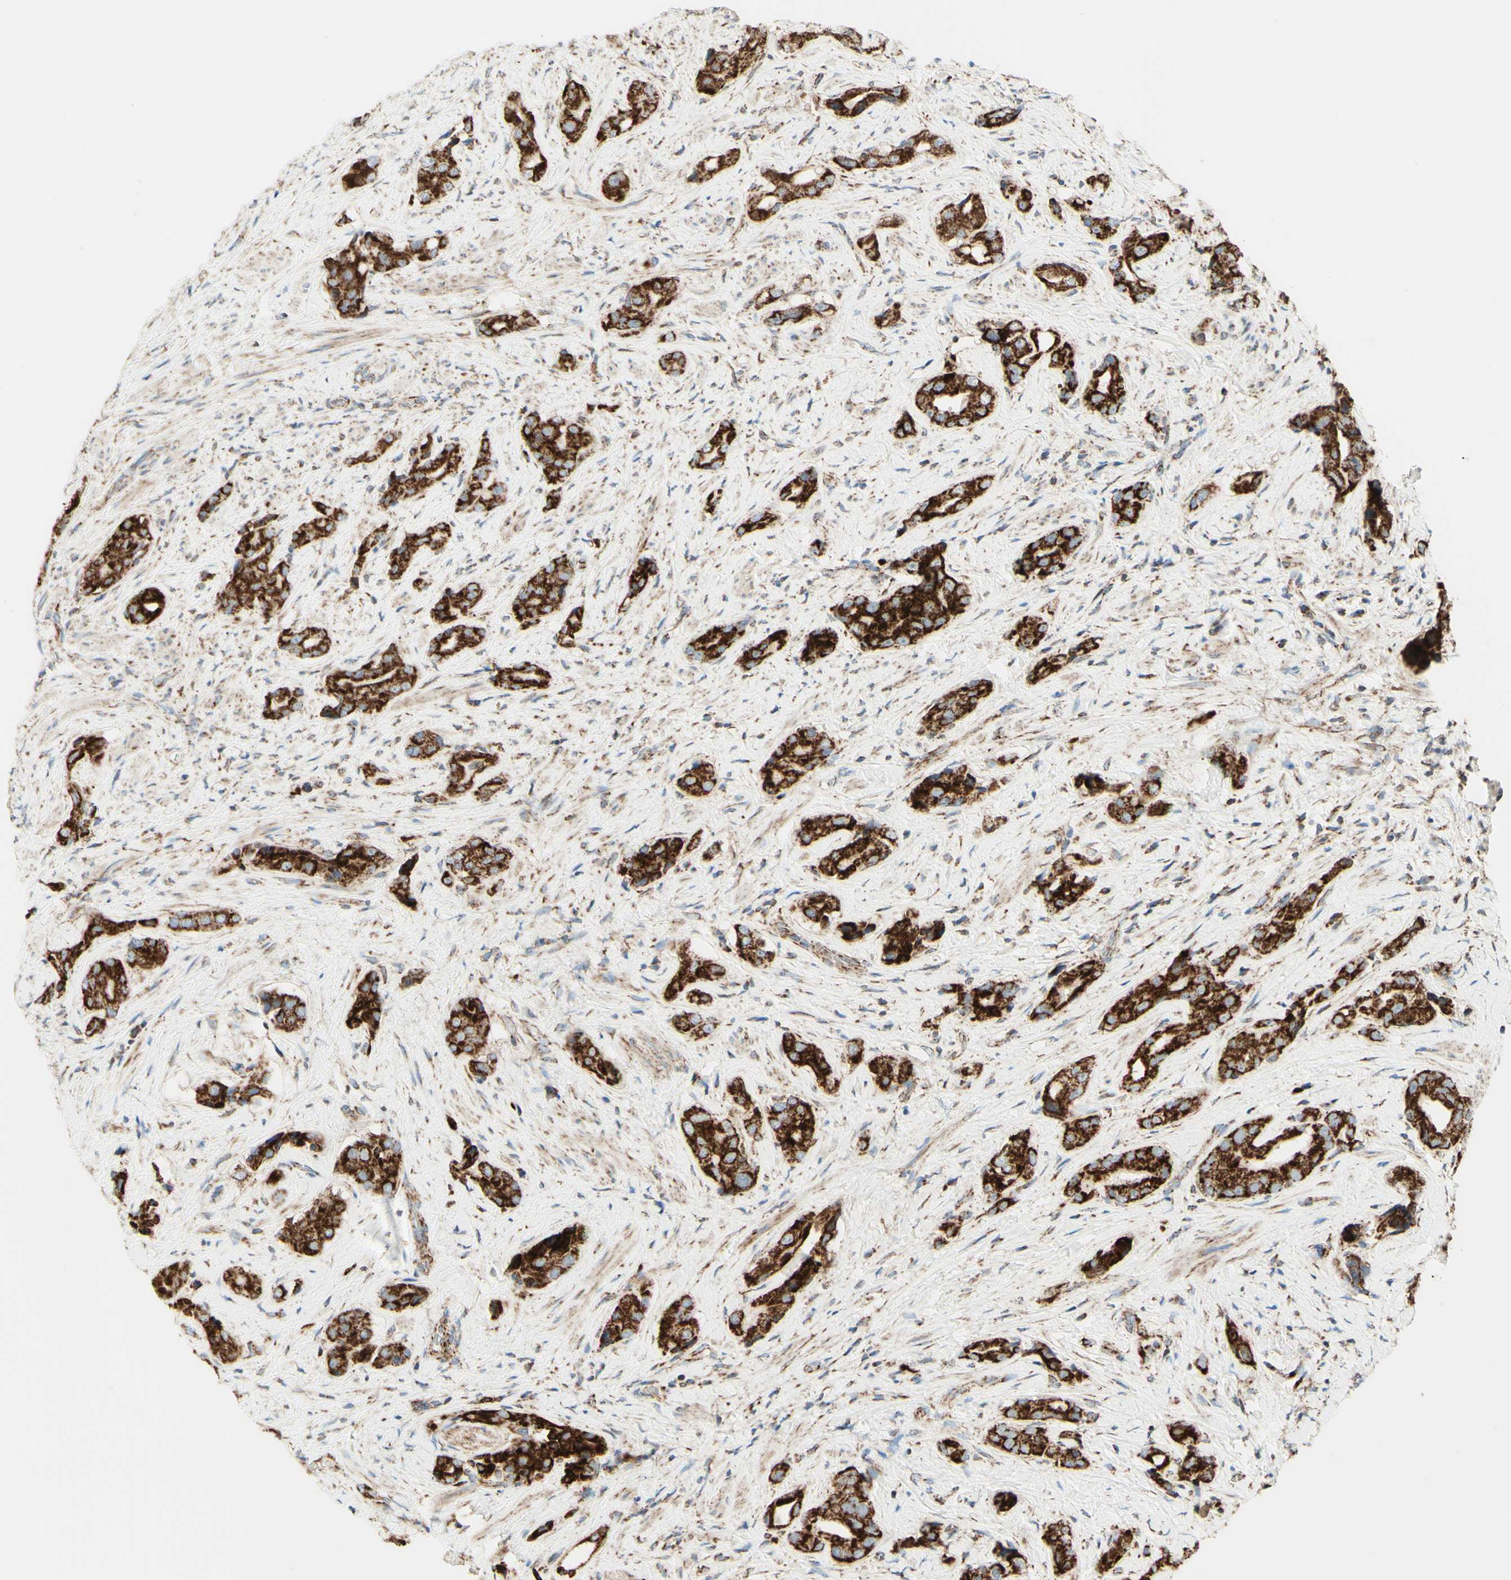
{"staining": {"intensity": "strong", "quantity": ">75%", "location": "cytoplasmic/membranous"}, "tissue": "prostate cancer", "cell_type": "Tumor cells", "image_type": "cancer", "snomed": [{"axis": "morphology", "description": "Adenocarcinoma, High grade"}, {"axis": "topography", "description": "Prostate"}], "caption": "Tumor cells show strong cytoplasmic/membranous expression in approximately >75% of cells in prostate cancer. (Stains: DAB in brown, nuclei in blue, Microscopy: brightfield microscopy at high magnification).", "gene": "ARMC10", "patient": {"sex": "male", "age": 71}}